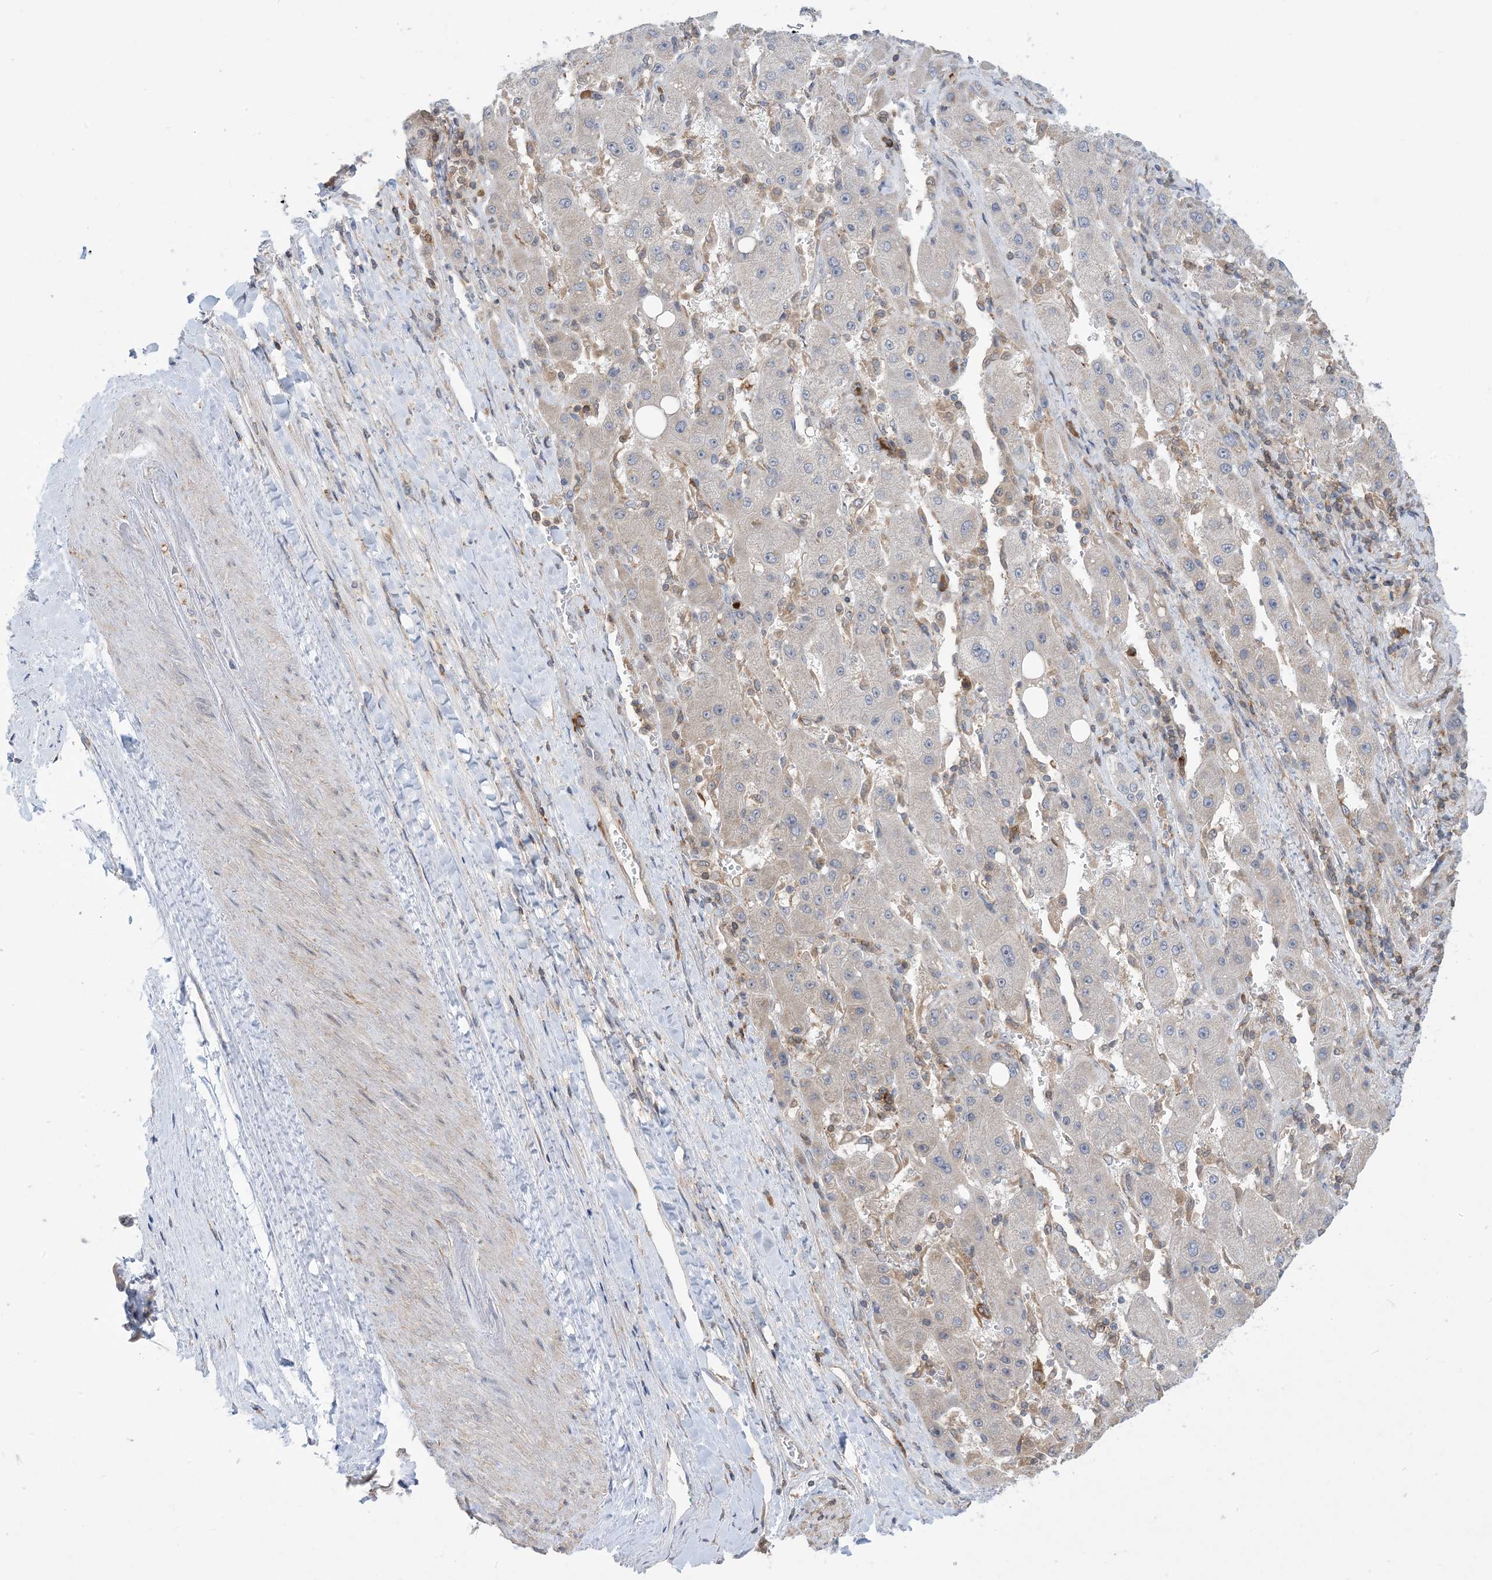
{"staining": {"intensity": "negative", "quantity": "none", "location": "none"}, "tissue": "liver cancer", "cell_type": "Tumor cells", "image_type": "cancer", "snomed": [{"axis": "morphology", "description": "Carcinoma, Hepatocellular, NOS"}, {"axis": "topography", "description": "Liver"}], "caption": "This is a micrograph of immunohistochemistry staining of liver cancer, which shows no positivity in tumor cells.", "gene": "AOC1", "patient": {"sex": "female", "age": 73}}